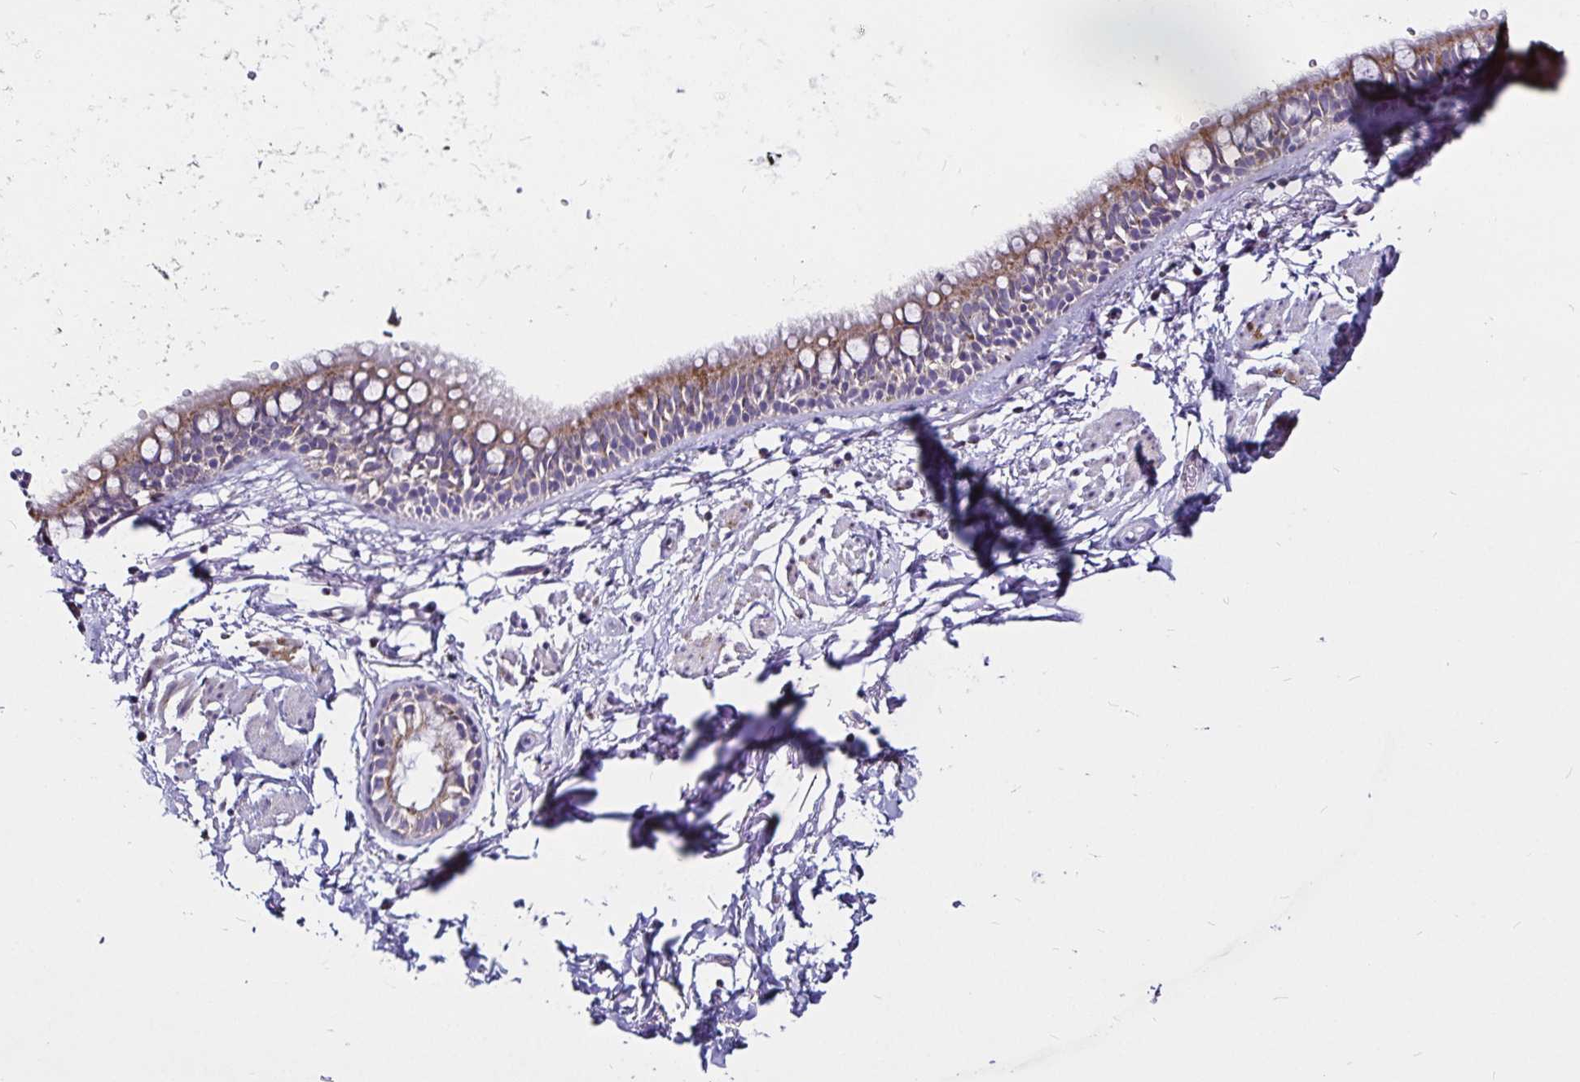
{"staining": {"intensity": "weak", "quantity": "25%-75%", "location": "cytoplasmic/membranous"}, "tissue": "bronchus", "cell_type": "Respiratory epithelial cells", "image_type": "normal", "snomed": [{"axis": "morphology", "description": "Normal tissue, NOS"}, {"axis": "topography", "description": "Lymph node"}, {"axis": "topography", "description": "Cartilage tissue"}, {"axis": "topography", "description": "Bronchus"}], "caption": "Respiratory epithelial cells show weak cytoplasmic/membranous positivity in approximately 25%-75% of cells in unremarkable bronchus. (brown staining indicates protein expression, while blue staining denotes nuclei).", "gene": "PGAM2", "patient": {"sex": "female", "age": 70}}